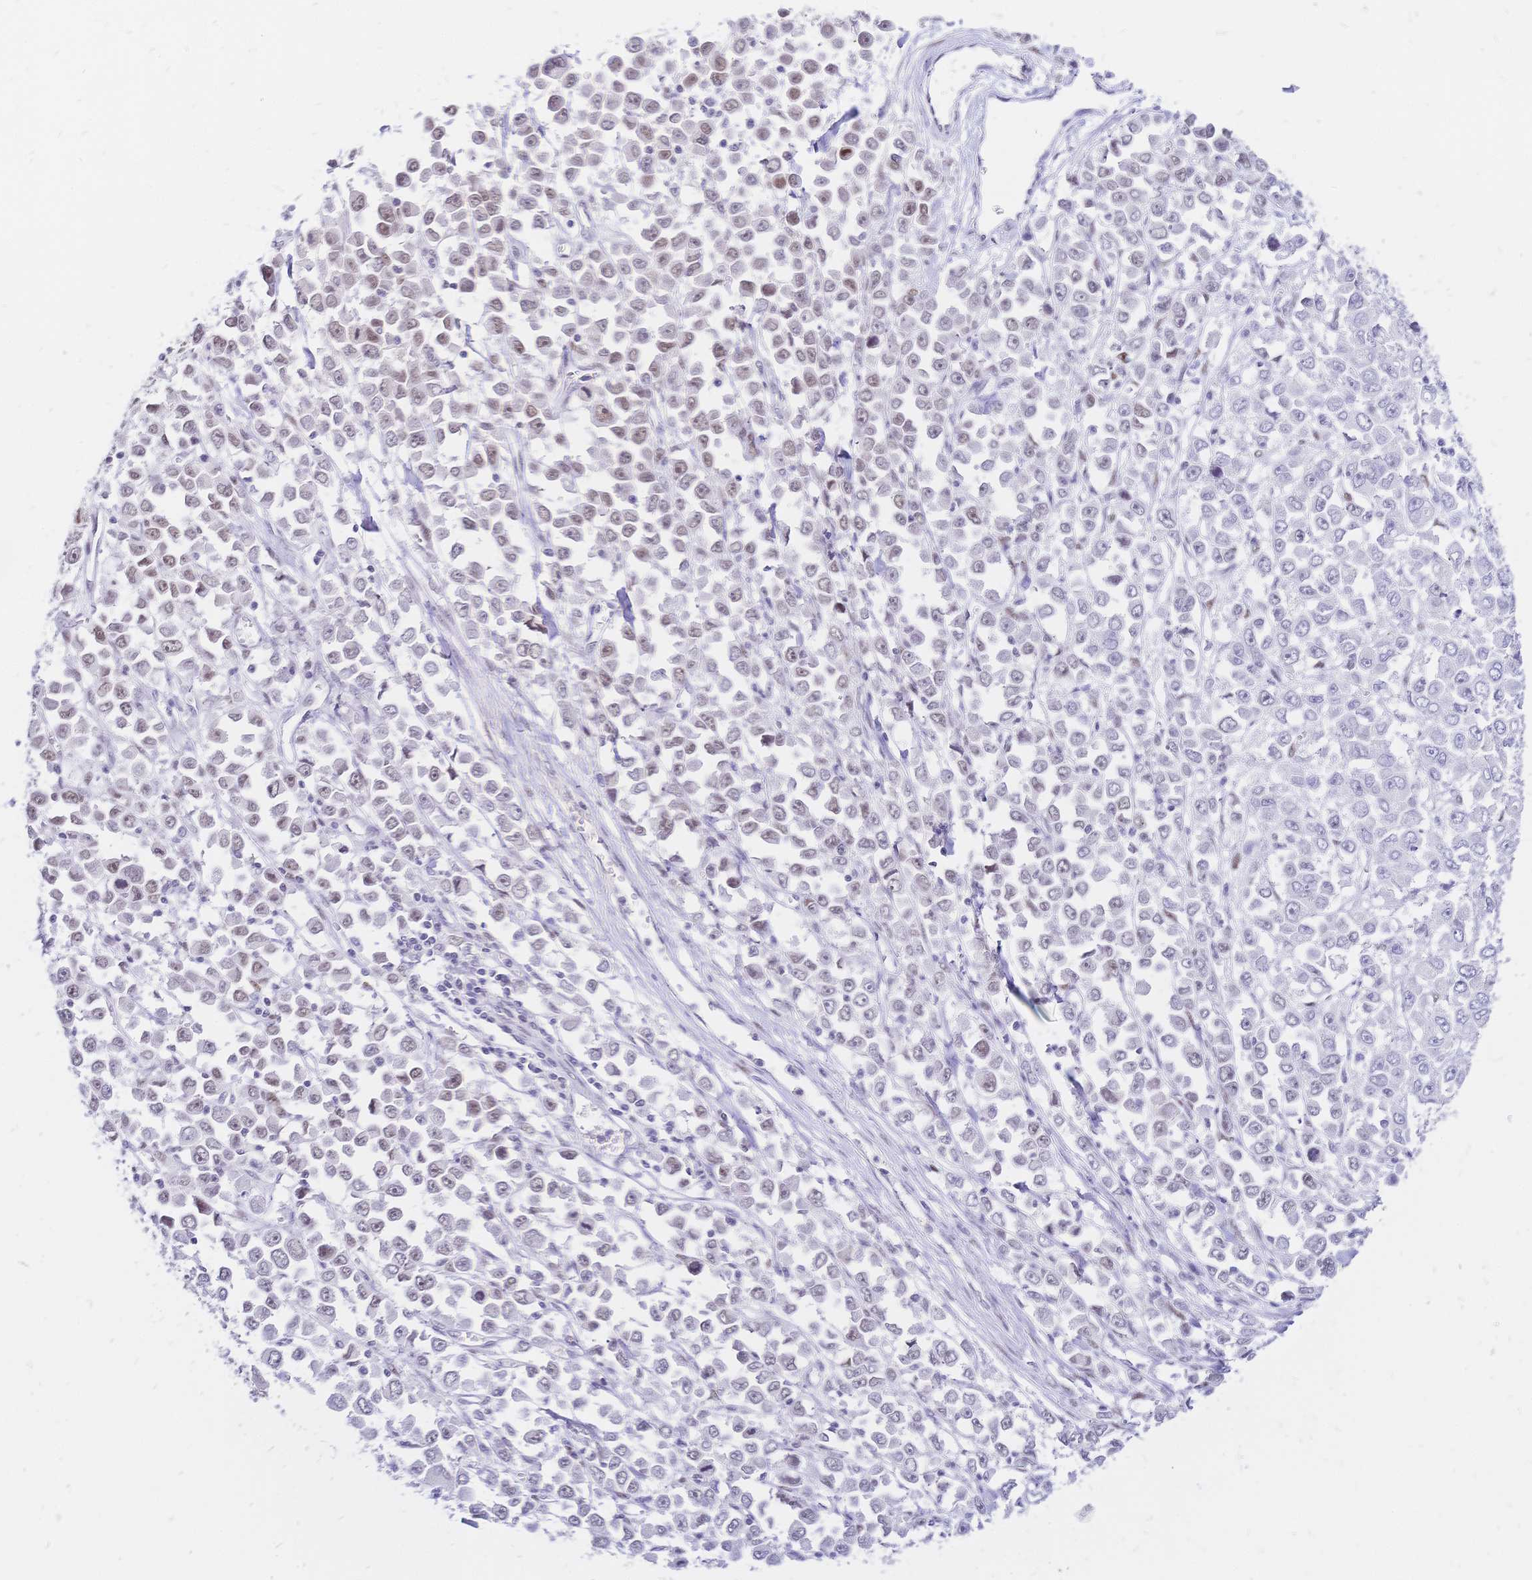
{"staining": {"intensity": "weak", "quantity": "25%-75%", "location": "nuclear"}, "tissue": "stomach cancer", "cell_type": "Tumor cells", "image_type": "cancer", "snomed": [{"axis": "morphology", "description": "Adenocarcinoma, NOS"}, {"axis": "topography", "description": "Stomach, upper"}], "caption": "The image exhibits staining of stomach cancer (adenocarcinoma), revealing weak nuclear protein staining (brown color) within tumor cells.", "gene": "NFIC", "patient": {"sex": "male", "age": 70}}